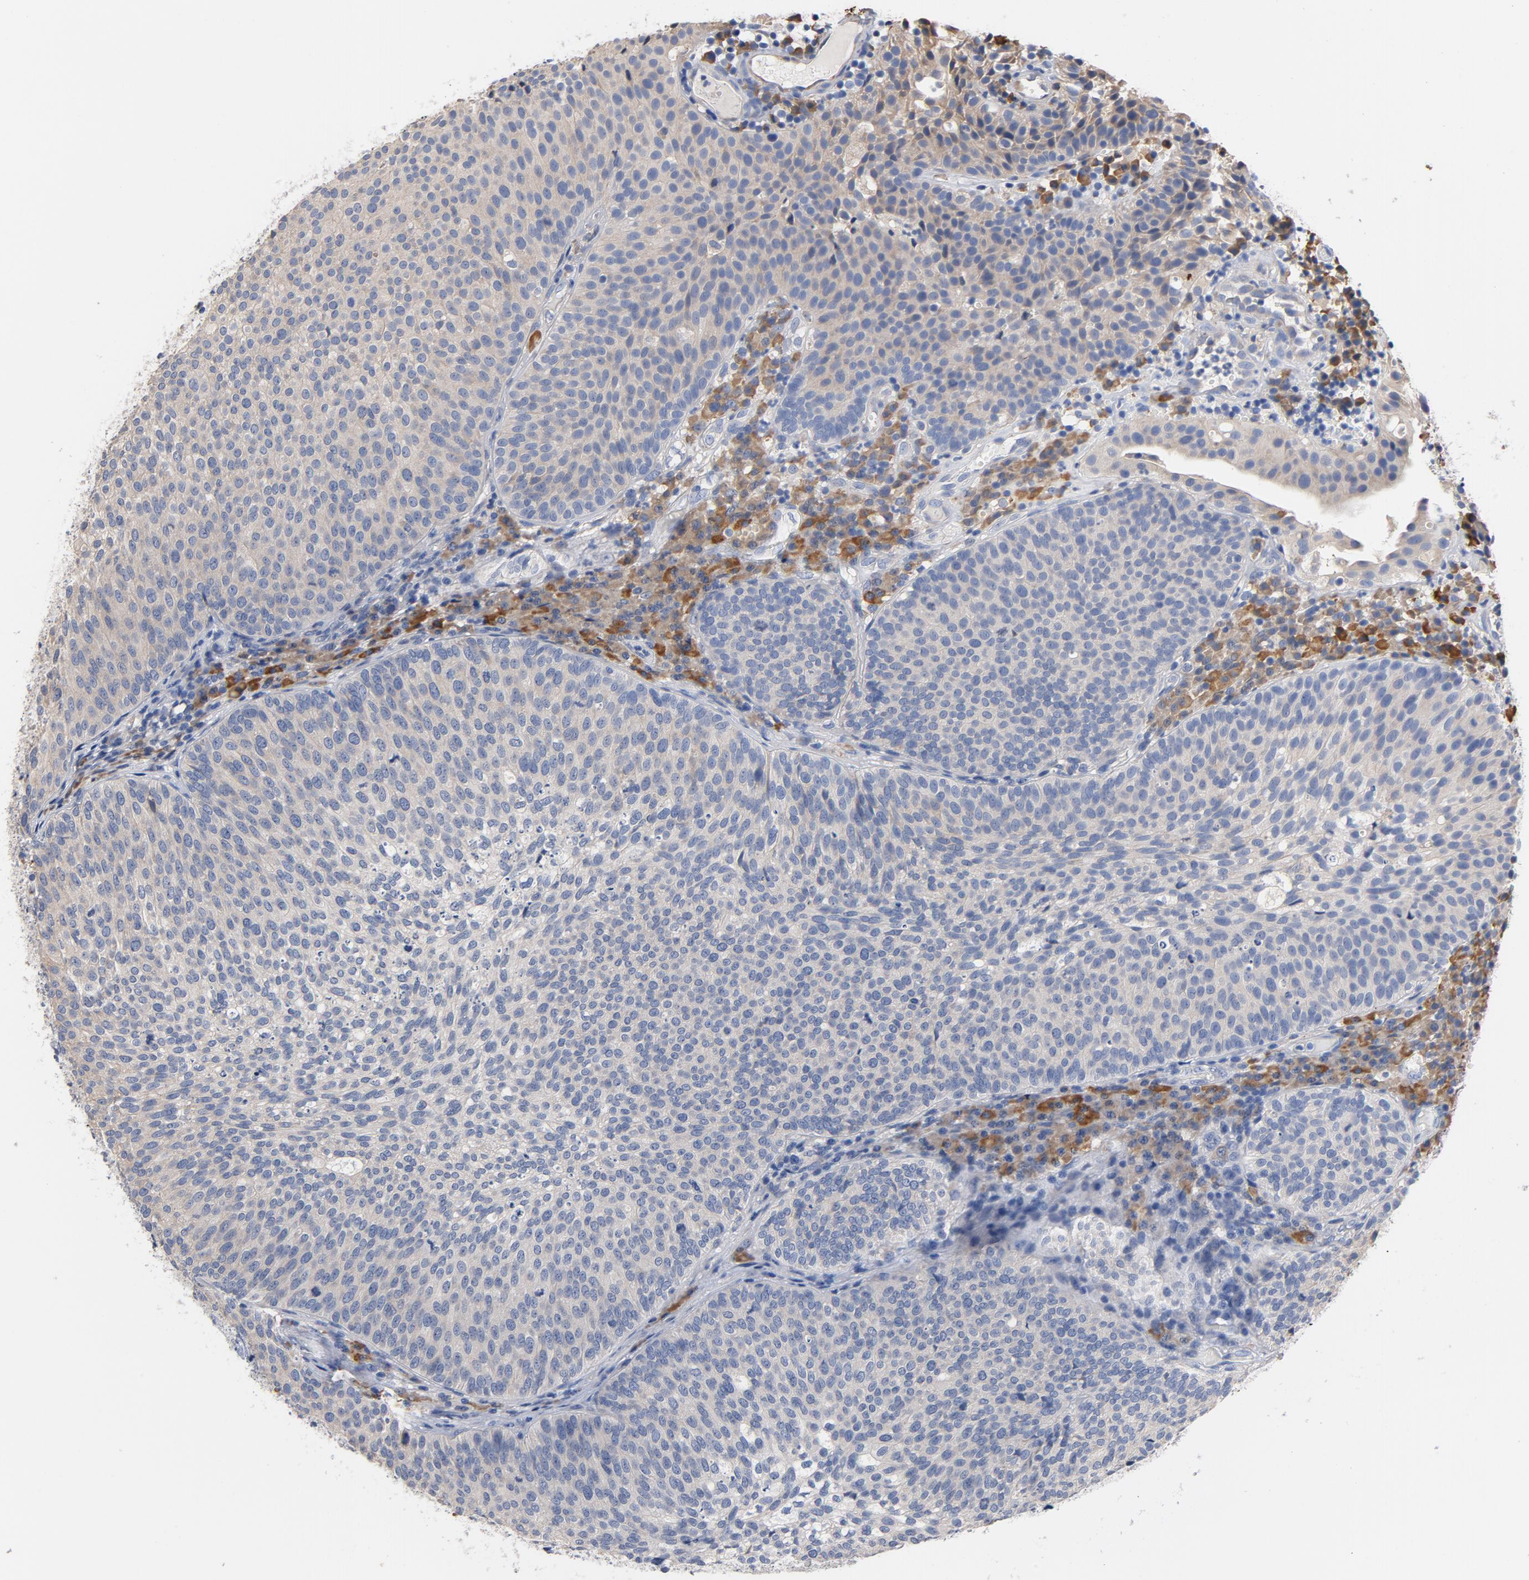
{"staining": {"intensity": "weak", "quantity": "<25%", "location": "cytoplasmic/membranous"}, "tissue": "urothelial cancer", "cell_type": "Tumor cells", "image_type": "cancer", "snomed": [{"axis": "morphology", "description": "Urothelial carcinoma, Low grade"}, {"axis": "topography", "description": "Urinary bladder"}], "caption": "Urothelial cancer stained for a protein using immunohistochemistry (IHC) demonstrates no positivity tumor cells.", "gene": "TLR4", "patient": {"sex": "male", "age": 85}}